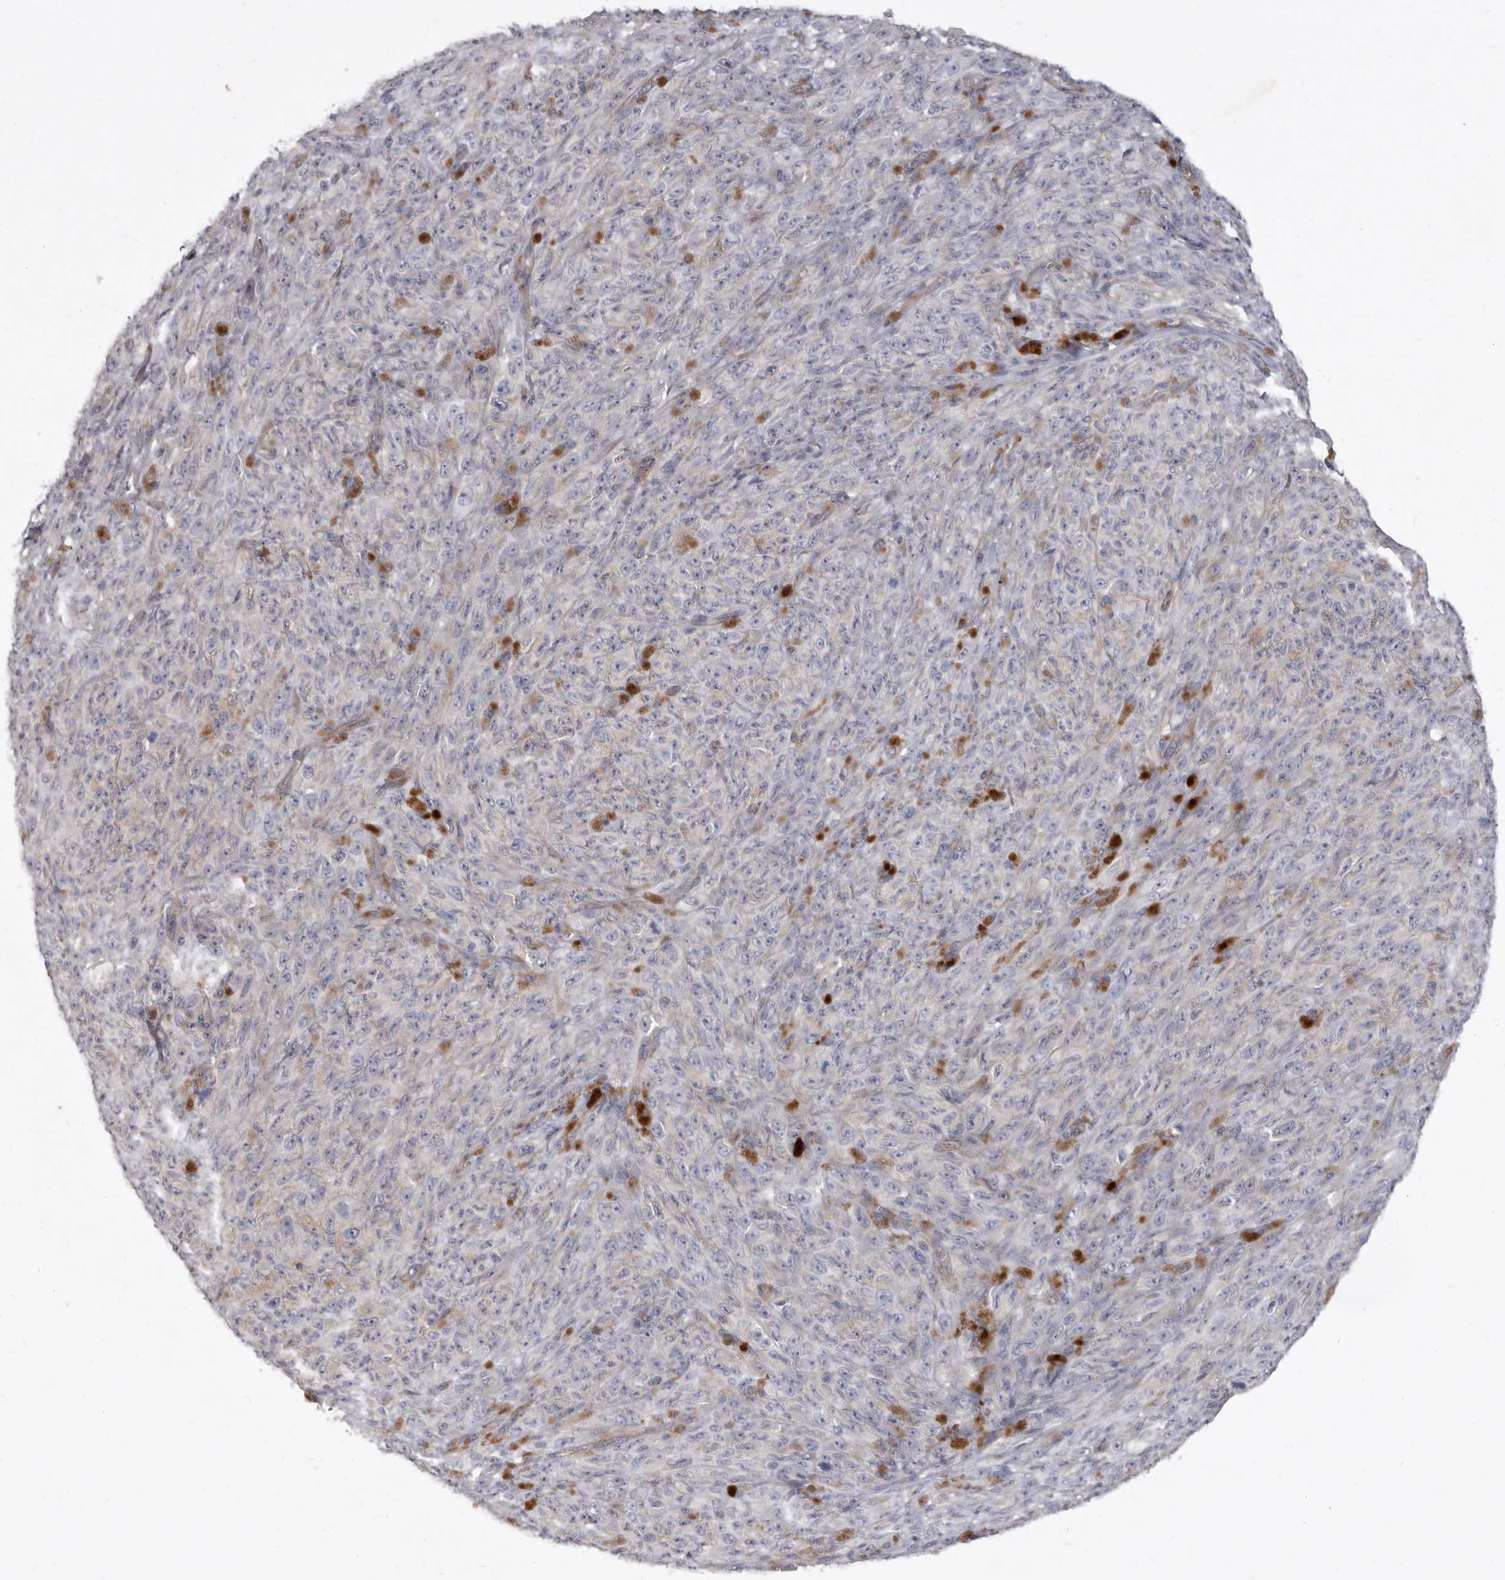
{"staining": {"intensity": "weak", "quantity": "<25%", "location": "cytoplasmic/membranous"}, "tissue": "melanoma", "cell_type": "Tumor cells", "image_type": "cancer", "snomed": [{"axis": "morphology", "description": "Malignant melanoma, NOS"}, {"axis": "topography", "description": "Skin"}], "caption": "High magnification brightfield microscopy of malignant melanoma stained with DAB (3,3'-diaminobenzidine) (brown) and counterstained with hematoxylin (blue): tumor cells show no significant expression.", "gene": "P2RX6", "patient": {"sex": "female", "age": 82}}